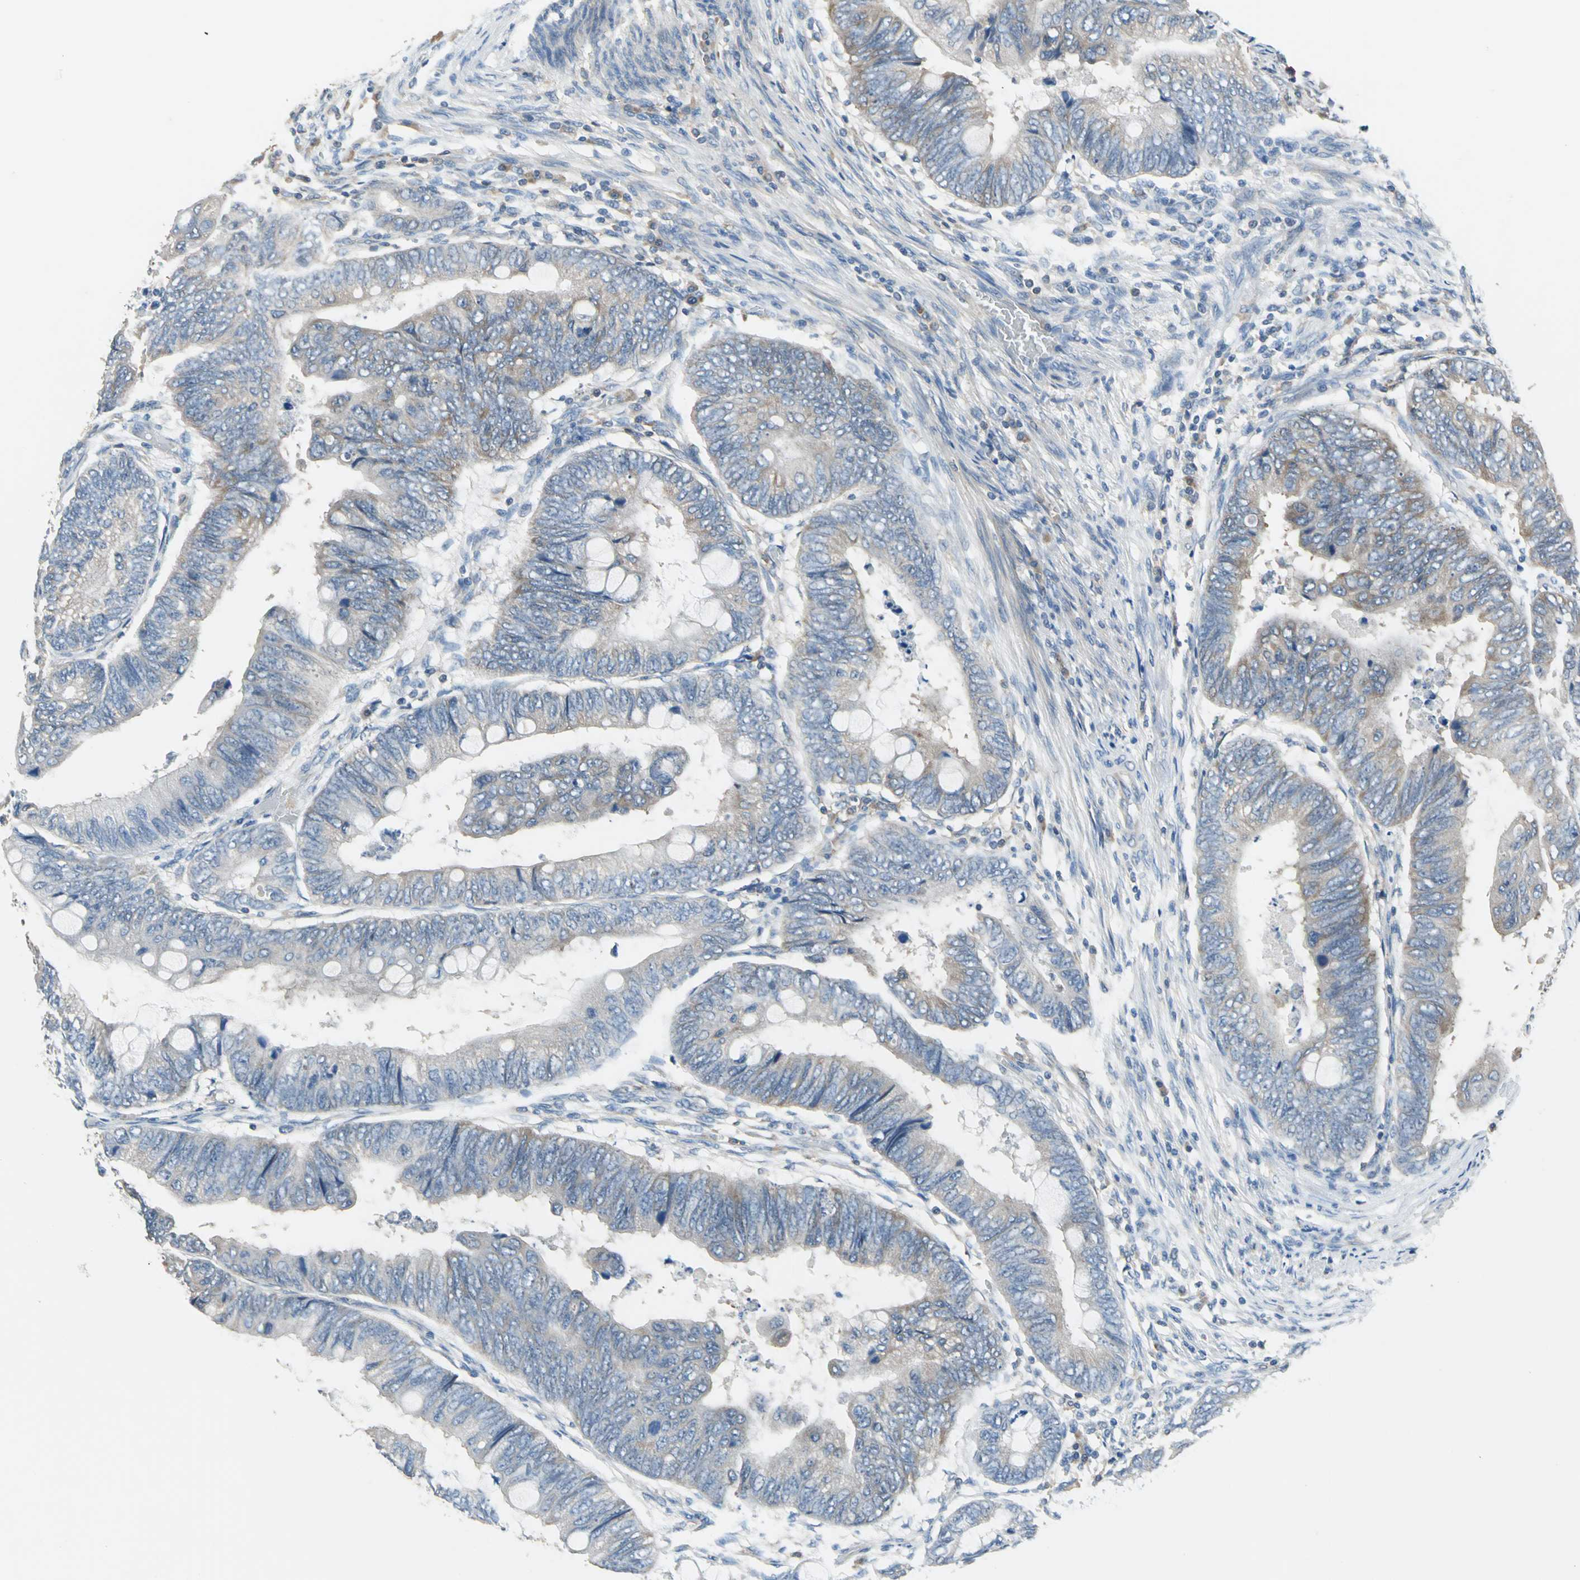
{"staining": {"intensity": "weak", "quantity": "25%-75%", "location": "cytoplasmic/membranous"}, "tissue": "colorectal cancer", "cell_type": "Tumor cells", "image_type": "cancer", "snomed": [{"axis": "morphology", "description": "Normal tissue, NOS"}, {"axis": "morphology", "description": "Adenocarcinoma, NOS"}, {"axis": "topography", "description": "Rectum"}, {"axis": "topography", "description": "Peripheral nerve tissue"}], "caption": "Adenocarcinoma (colorectal) stained with DAB immunohistochemistry (IHC) displays low levels of weak cytoplasmic/membranous staining in approximately 25%-75% of tumor cells.", "gene": "PRKCA", "patient": {"sex": "male", "age": 92}}